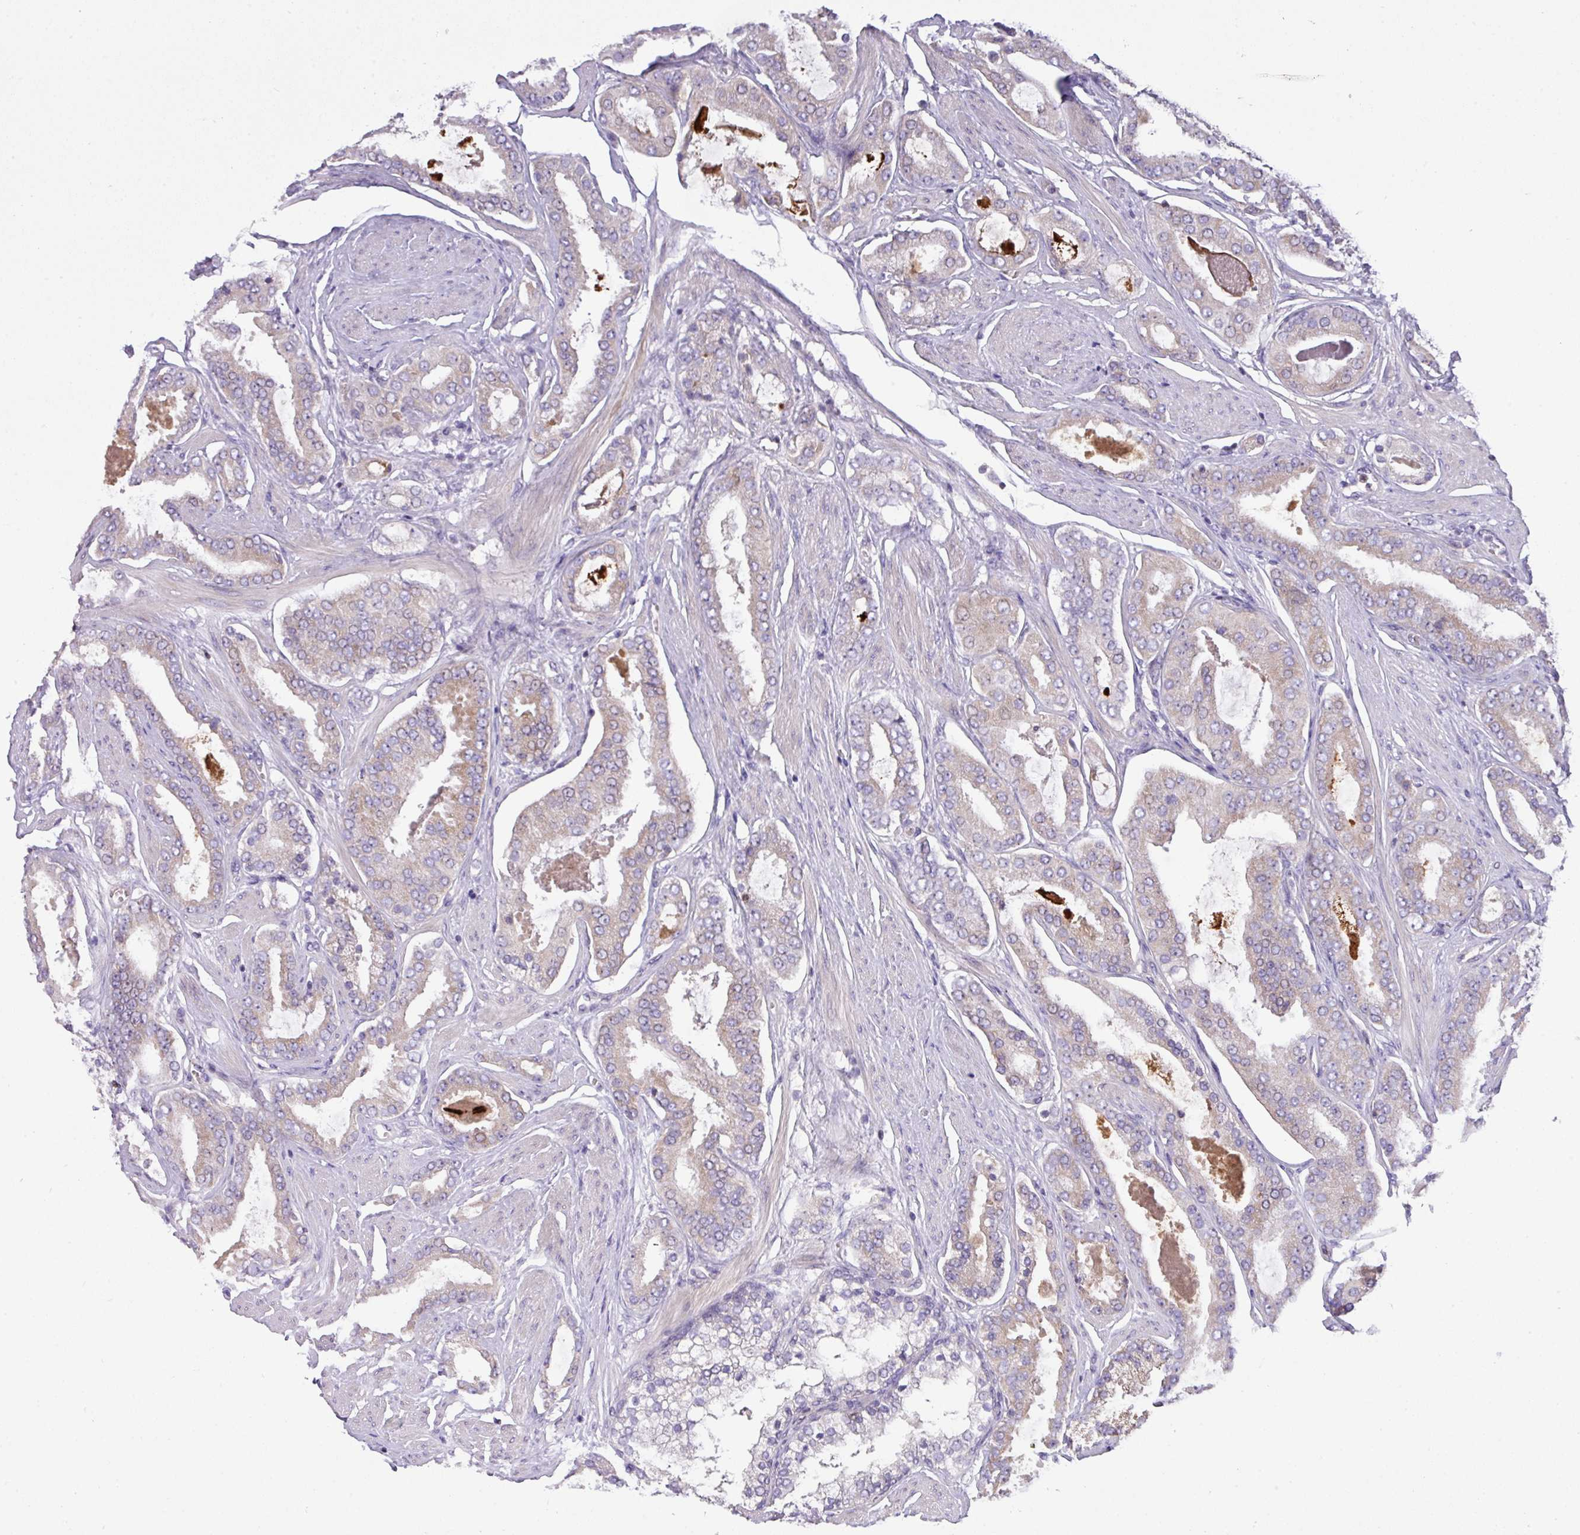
{"staining": {"intensity": "weak", "quantity": "<25%", "location": "cytoplasmic/membranous"}, "tissue": "prostate cancer", "cell_type": "Tumor cells", "image_type": "cancer", "snomed": [{"axis": "morphology", "description": "Adenocarcinoma, Low grade"}, {"axis": "topography", "description": "Prostate"}], "caption": "Immunohistochemistry of human prostate adenocarcinoma (low-grade) demonstrates no positivity in tumor cells.", "gene": "ZNF394", "patient": {"sex": "male", "age": 42}}